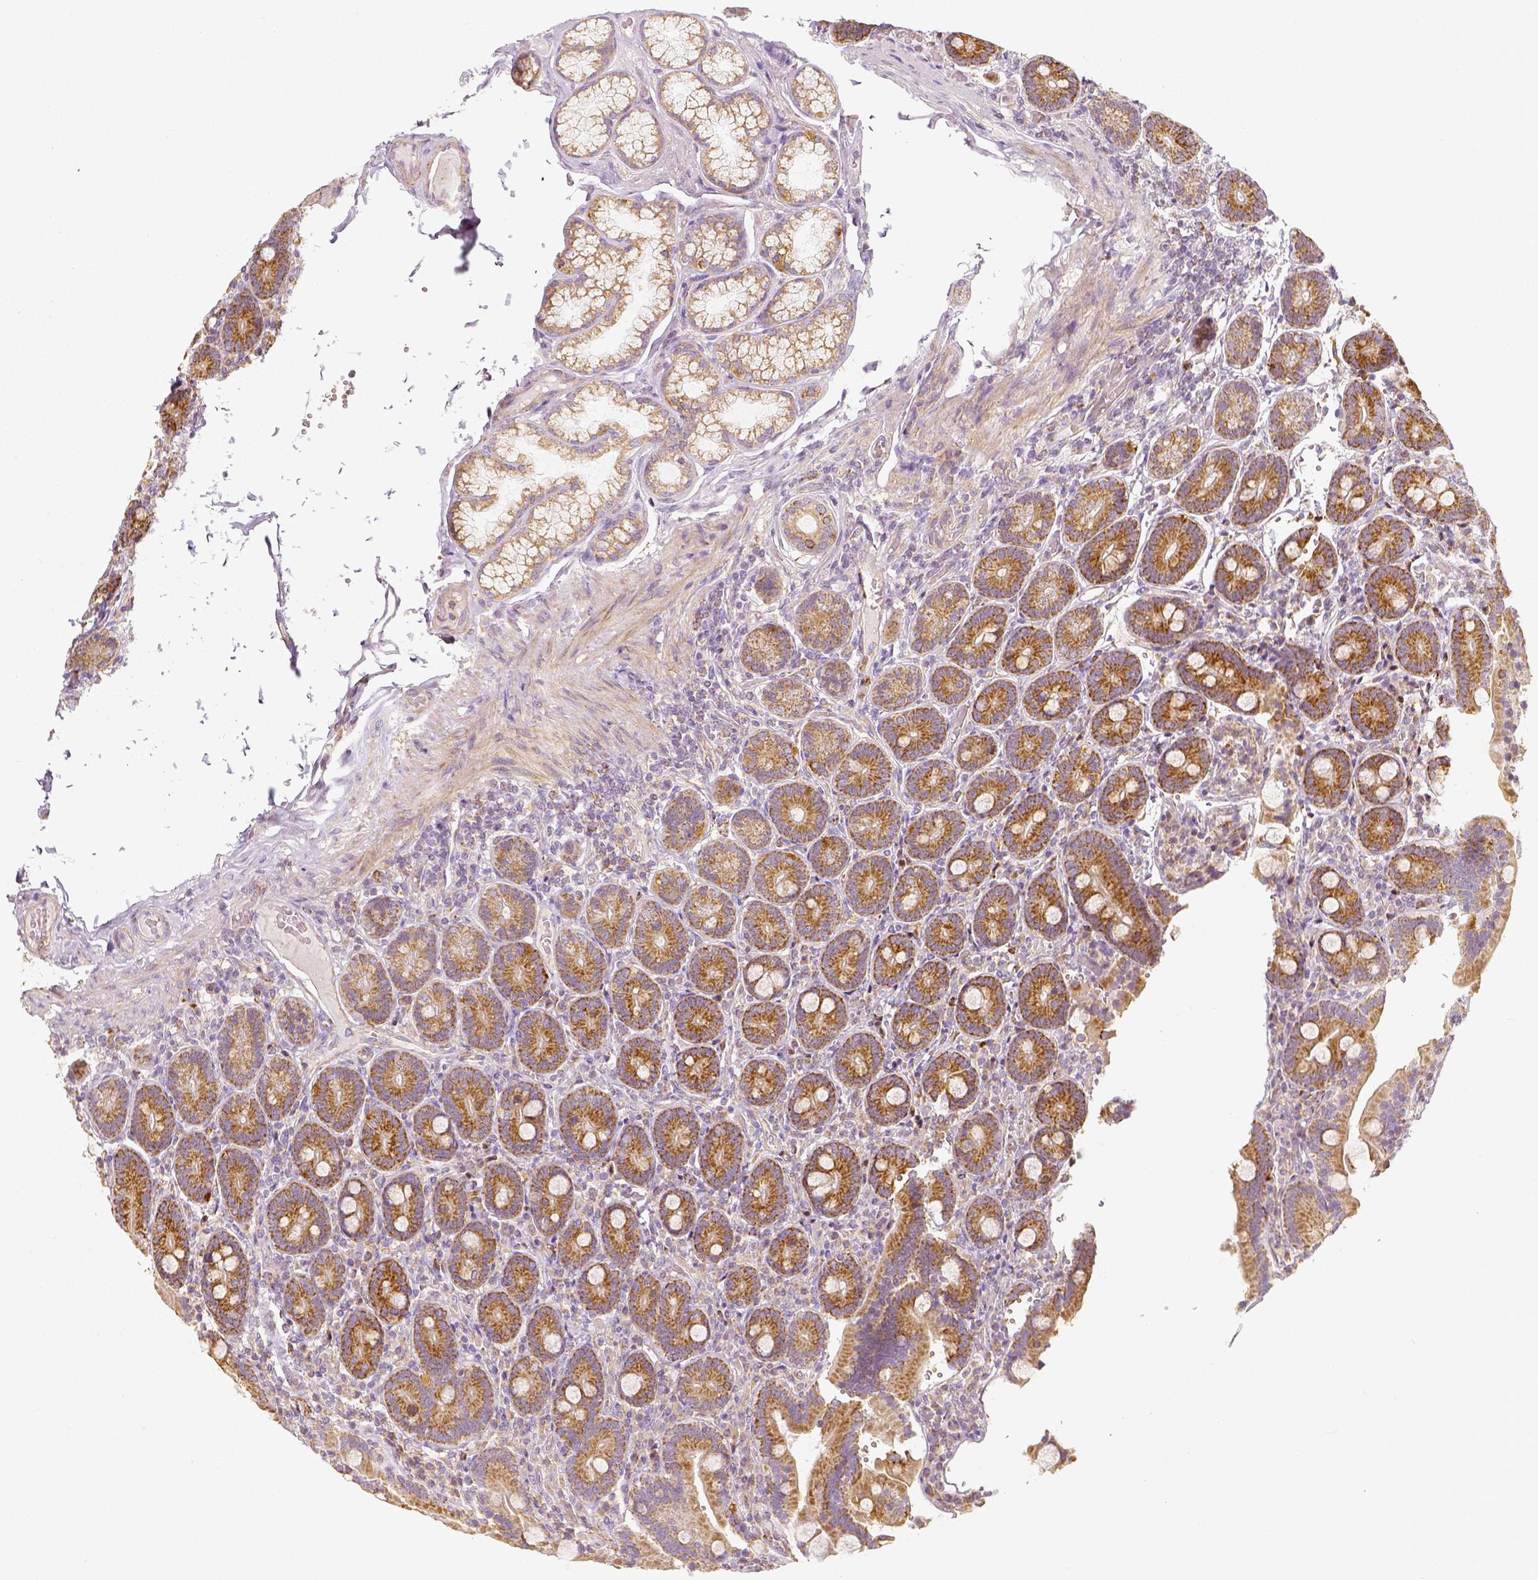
{"staining": {"intensity": "moderate", "quantity": ">75%", "location": "cytoplasmic/membranous"}, "tissue": "duodenum", "cell_type": "Glandular cells", "image_type": "normal", "snomed": [{"axis": "morphology", "description": "Normal tissue, NOS"}, {"axis": "topography", "description": "Duodenum"}], "caption": "Glandular cells exhibit medium levels of moderate cytoplasmic/membranous staining in about >75% of cells in benign human duodenum. (IHC, brightfield microscopy, high magnification).", "gene": "PGAM5", "patient": {"sex": "female", "age": 62}}